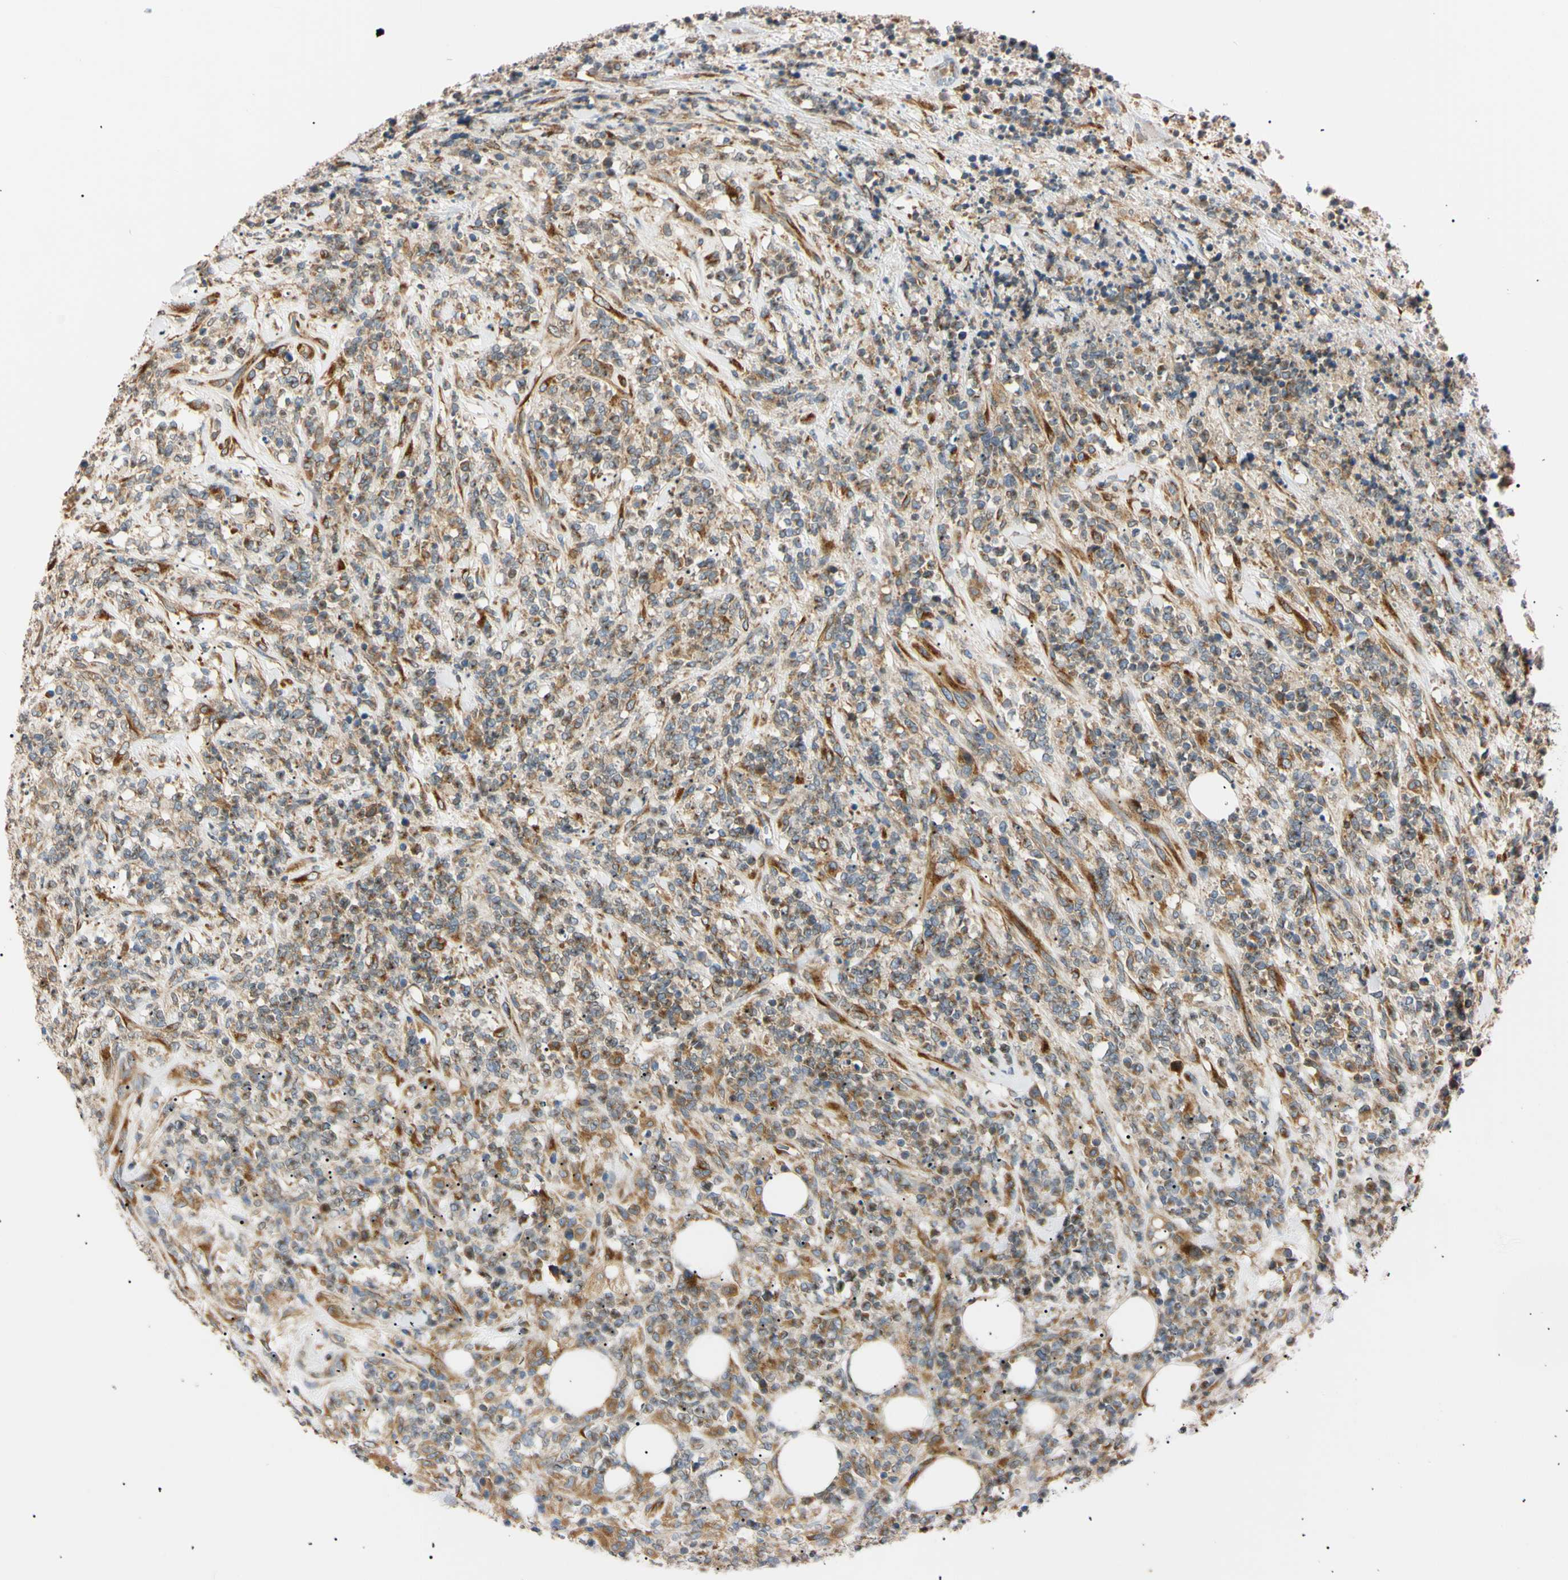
{"staining": {"intensity": "weak", "quantity": ">75%", "location": "cytoplasmic/membranous"}, "tissue": "lymphoma", "cell_type": "Tumor cells", "image_type": "cancer", "snomed": [{"axis": "morphology", "description": "Malignant lymphoma, non-Hodgkin's type, High grade"}, {"axis": "topography", "description": "Soft tissue"}], "caption": "An IHC histopathology image of tumor tissue is shown. Protein staining in brown highlights weak cytoplasmic/membranous positivity in high-grade malignant lymphoma, non-Hodgkin's type within tumor cells.", "gene": "IER3IP1", "patient": {"sex": "male", "age": 18}}